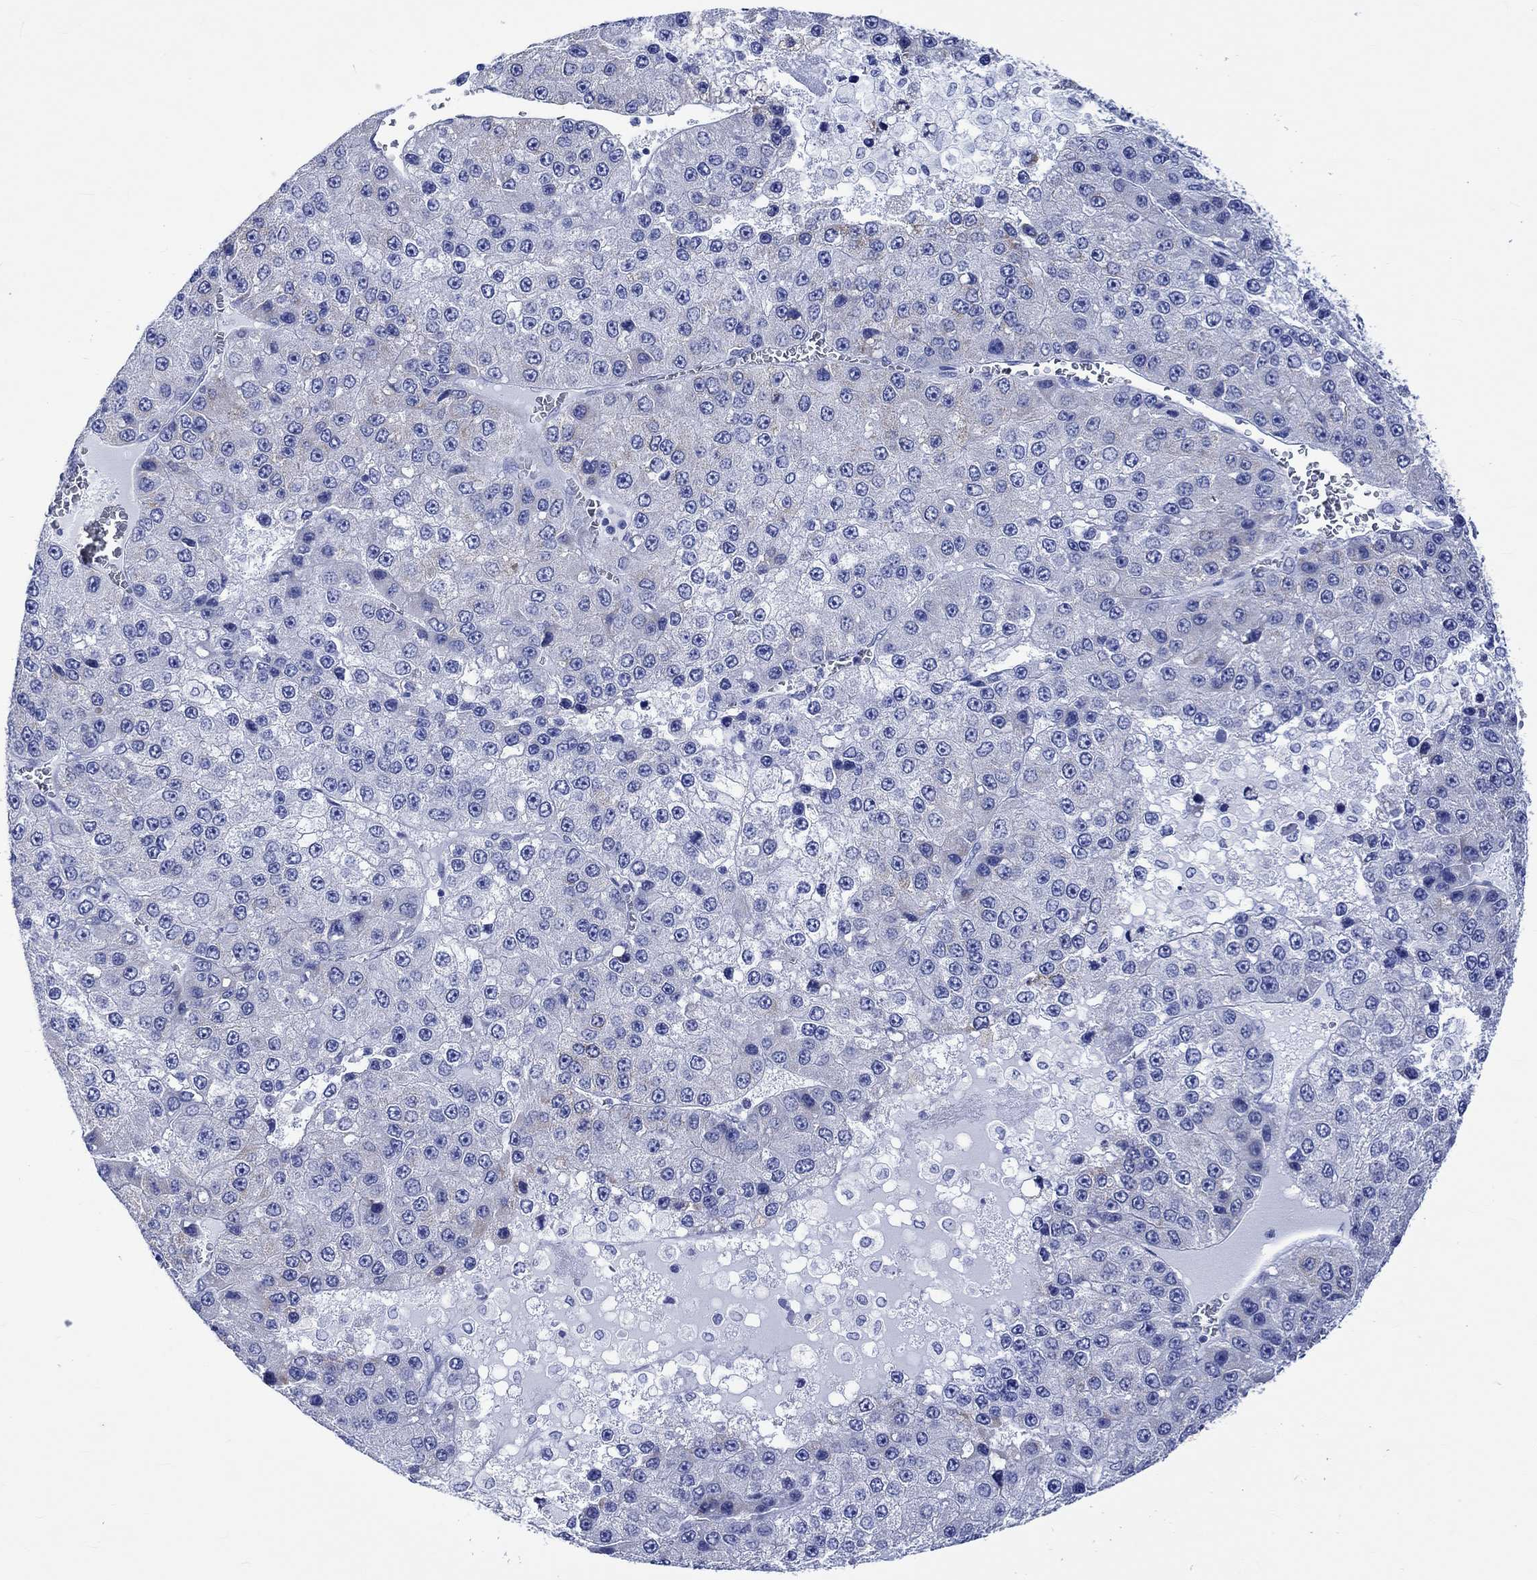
{"staining": {"intensity": "negative", "quantity": "none", "location": "none"}, "tissue": "liver cancer", "cell_type": "Tumor cells", "image_type": "cancer", "snomed": [{"axis": "morphology", "description": "Carcinoma, Hepatocellular, NOS"}, {"axis": "topography", "description": "Liver"}], "caption": "Human hepatocellular carcinoma (liver) stained for a protein using immunohistochemistry reveals no staining in tumor cells.", "gene": "KLHL33", "patient": {"sex": "female", "age": 73}}